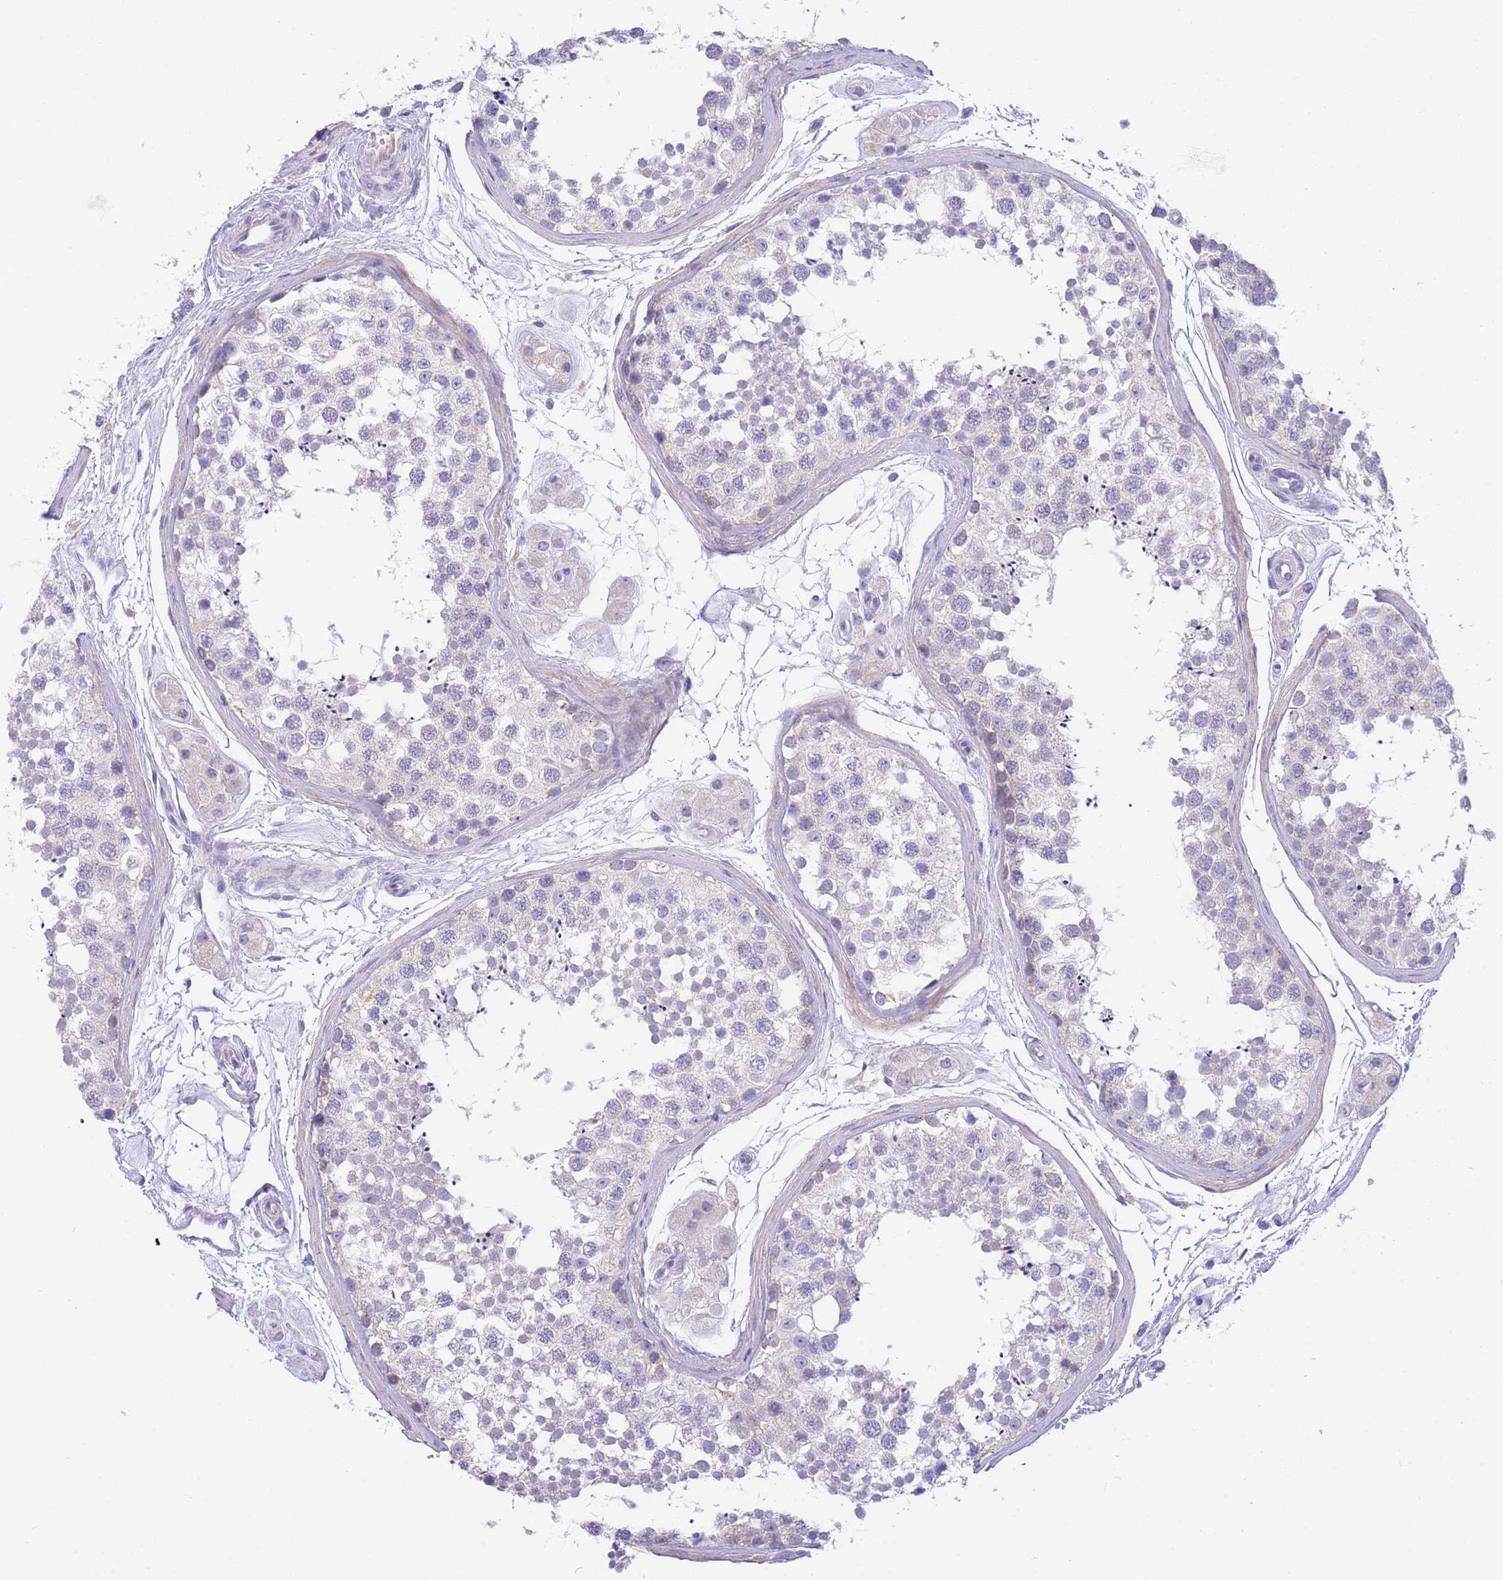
{"staining": {"intensity": "weak", "quantity": "<25%", "location": "cytoplasmic/membranous"}, "tissue": "testis", "cell_type": "Cells in seminiferous ducts", "image_type": "normal", "snomed": [{"axis": "morphology", "description": "Normal tissue, NOS"}, {"axis": "topography", "description": "Testis"}], "caption": "Immunohistochemical staining of unremarkable testis shows no significant positivity in cells in seminiferous ducts.", "gene": "PCDHB3", "patient": {"sex": "male", "age": 56}}